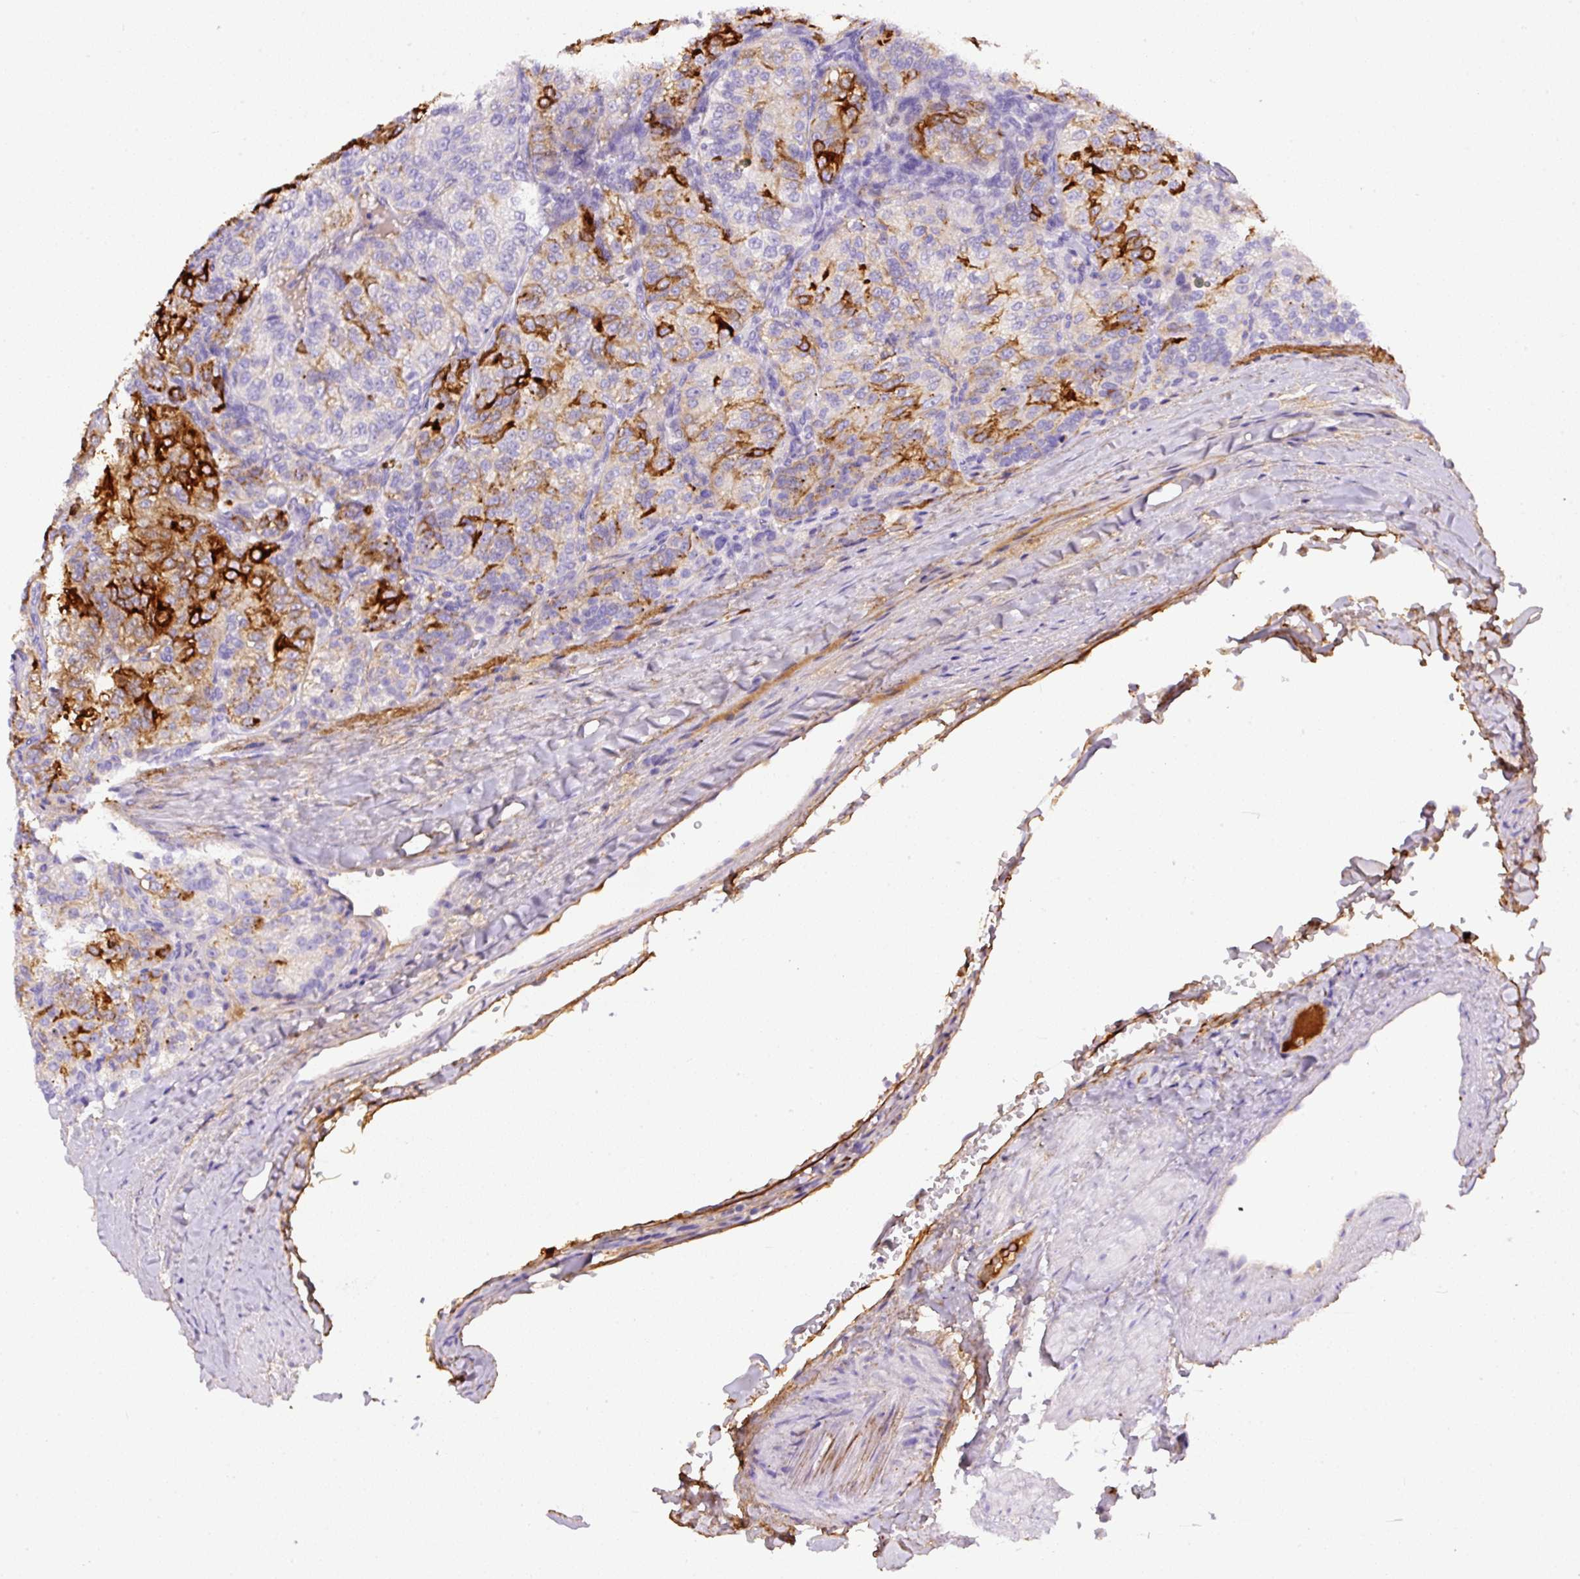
{"staining": {"intensity": "strong", "quantity": "<25%", "location": "cytoplasmic/membranous"}, "tissue": "renal cancer", "cell_type": "Tumor cells", "image_type": "cancer", "snomed": [{"axis": "morphology", "description": "Adenocarcinoma, NOS"}, {"axis": "topography", "description": "Kidney"}], "caption": "Immunohistochemistry (IHC) micrograph of renal adenocarcinoma stained for a protein (brown), which exhibits medium levels of strong cytoplasmic/membranous positivity in about <25% of tumor cells.", "gene": "APCS", "patient": {"sex": "female", "age": 63}}